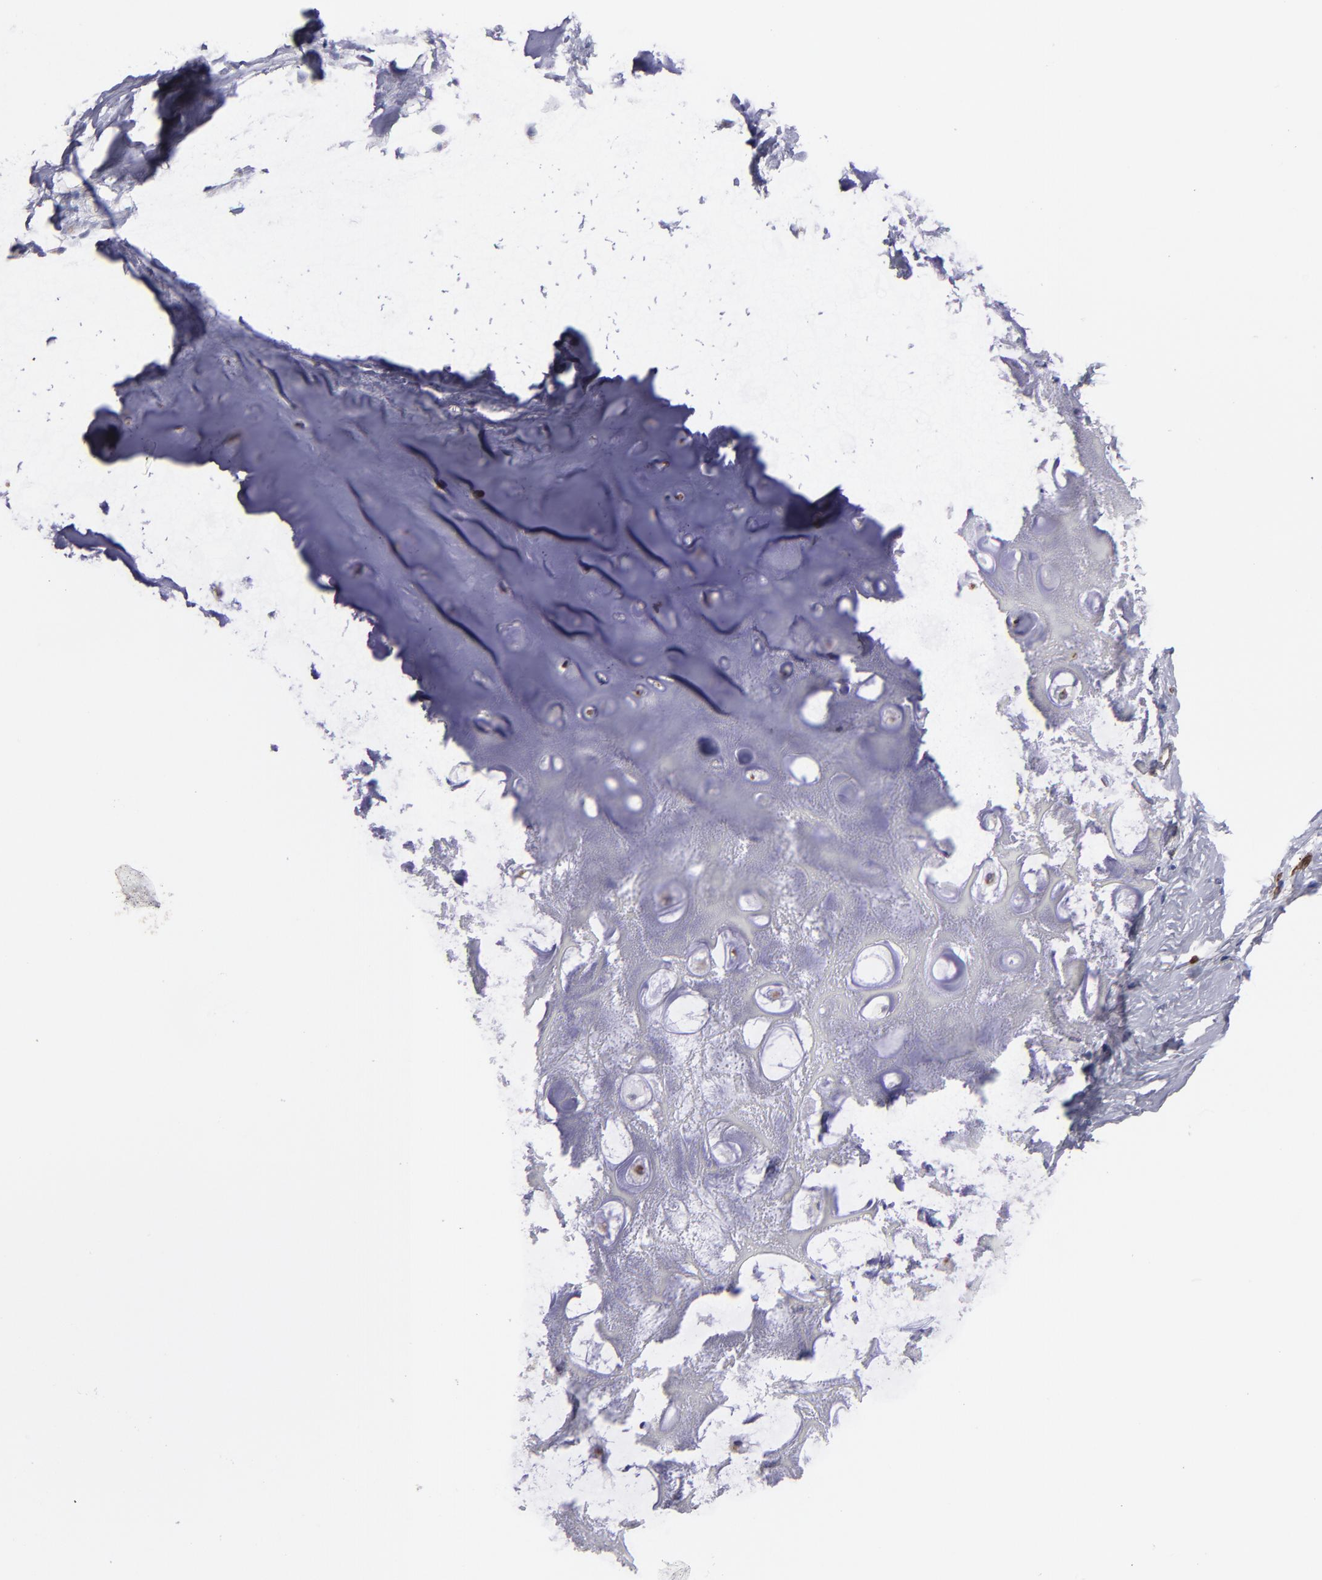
{"staining": {"intensity": "moderate", "quantity": "25%-75%", "location": "cytoplasmic/membranous"}, "tissue": "nasopharynx", "cell_type": "Respiratory epithelial cells", "image_type": "normal", "snomed": [{"axis": "morphology", "description": "Normal tissue, NOS"}, {"axis": "topography", "description": "Nasopharynx"}], "caption": "Immunohistochemical staining of unremarkable human nasopharynx reveals medium levels of moderate cytoplasmic/membranous staining in about 25%-75% of respiratory epithelial cells. (DAB (3,3'-diaminobenzidine) = brown stain, brightfield microscopy at high magnification).", "gene": "PTGS1", "patient": {"sex": "male", "age": 56}}